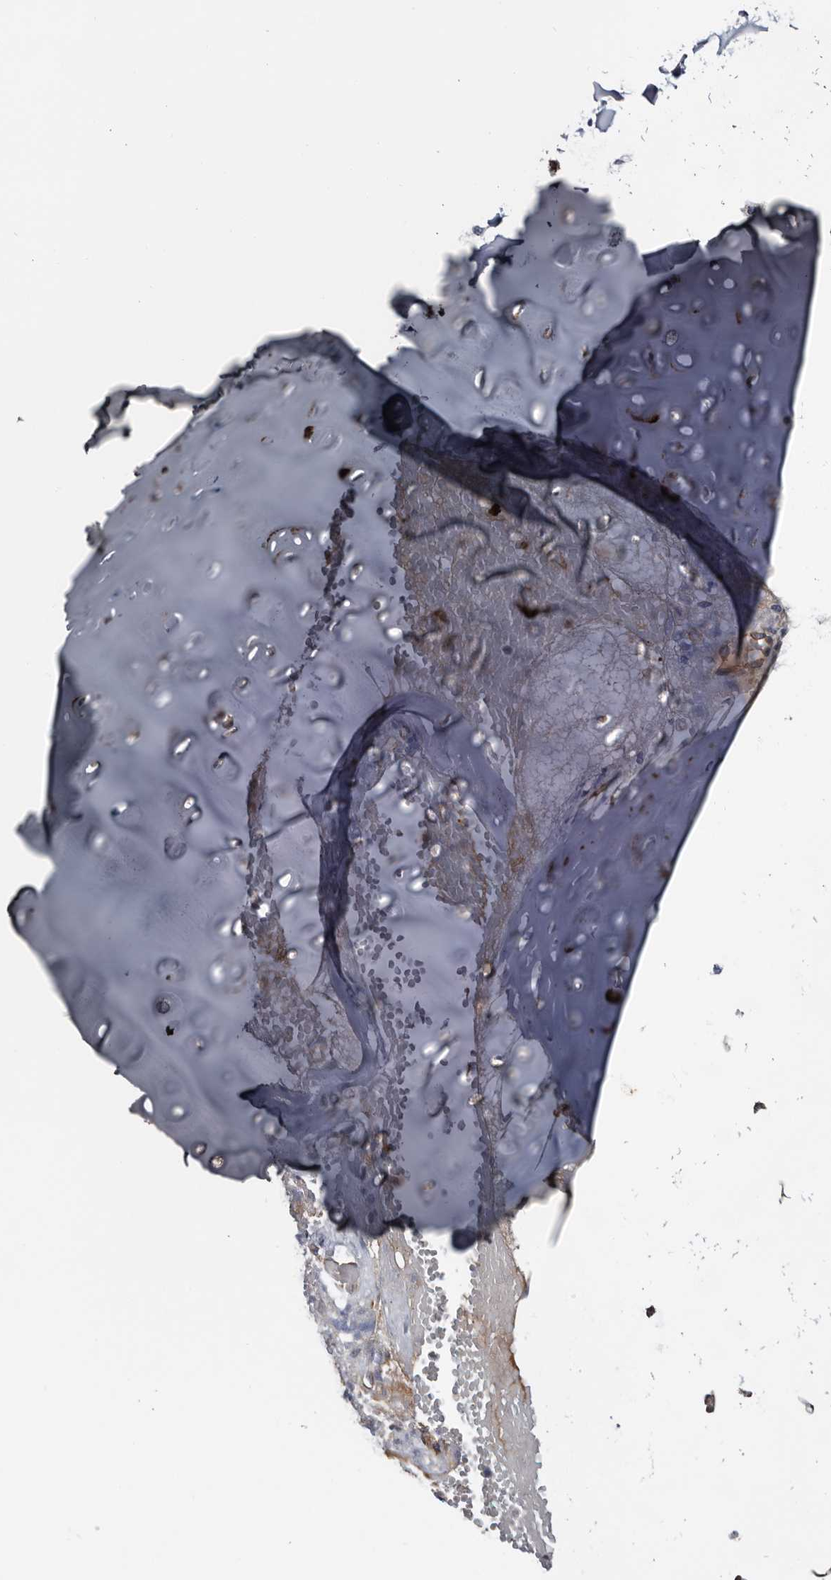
{"staining": {"intensity": "negative", "quantity": "none", "location": "none"}, "tissue": "adipose tissue", "cell_type": "Adipocytes", "image_type": "normal", "snomed": [{"axis": "morphology", "description": "Normal tissue, NOS"}, {"axis": "morphology", "description": "Basal cell carcinoma"}, {"axis": "topography", "description": "Cartilage tissue"}, {"axis": "topography", "description": "Nasopharynx"}, {"axis": "topography", "description": "Oral tissue"}], "caption": "DAB immunohistochemical staining of normal adipose tissue demonstrates no significant staining in adipocytes.", "gene": "TSPAN17", "patient": {"sex": "female", "age": 77}}